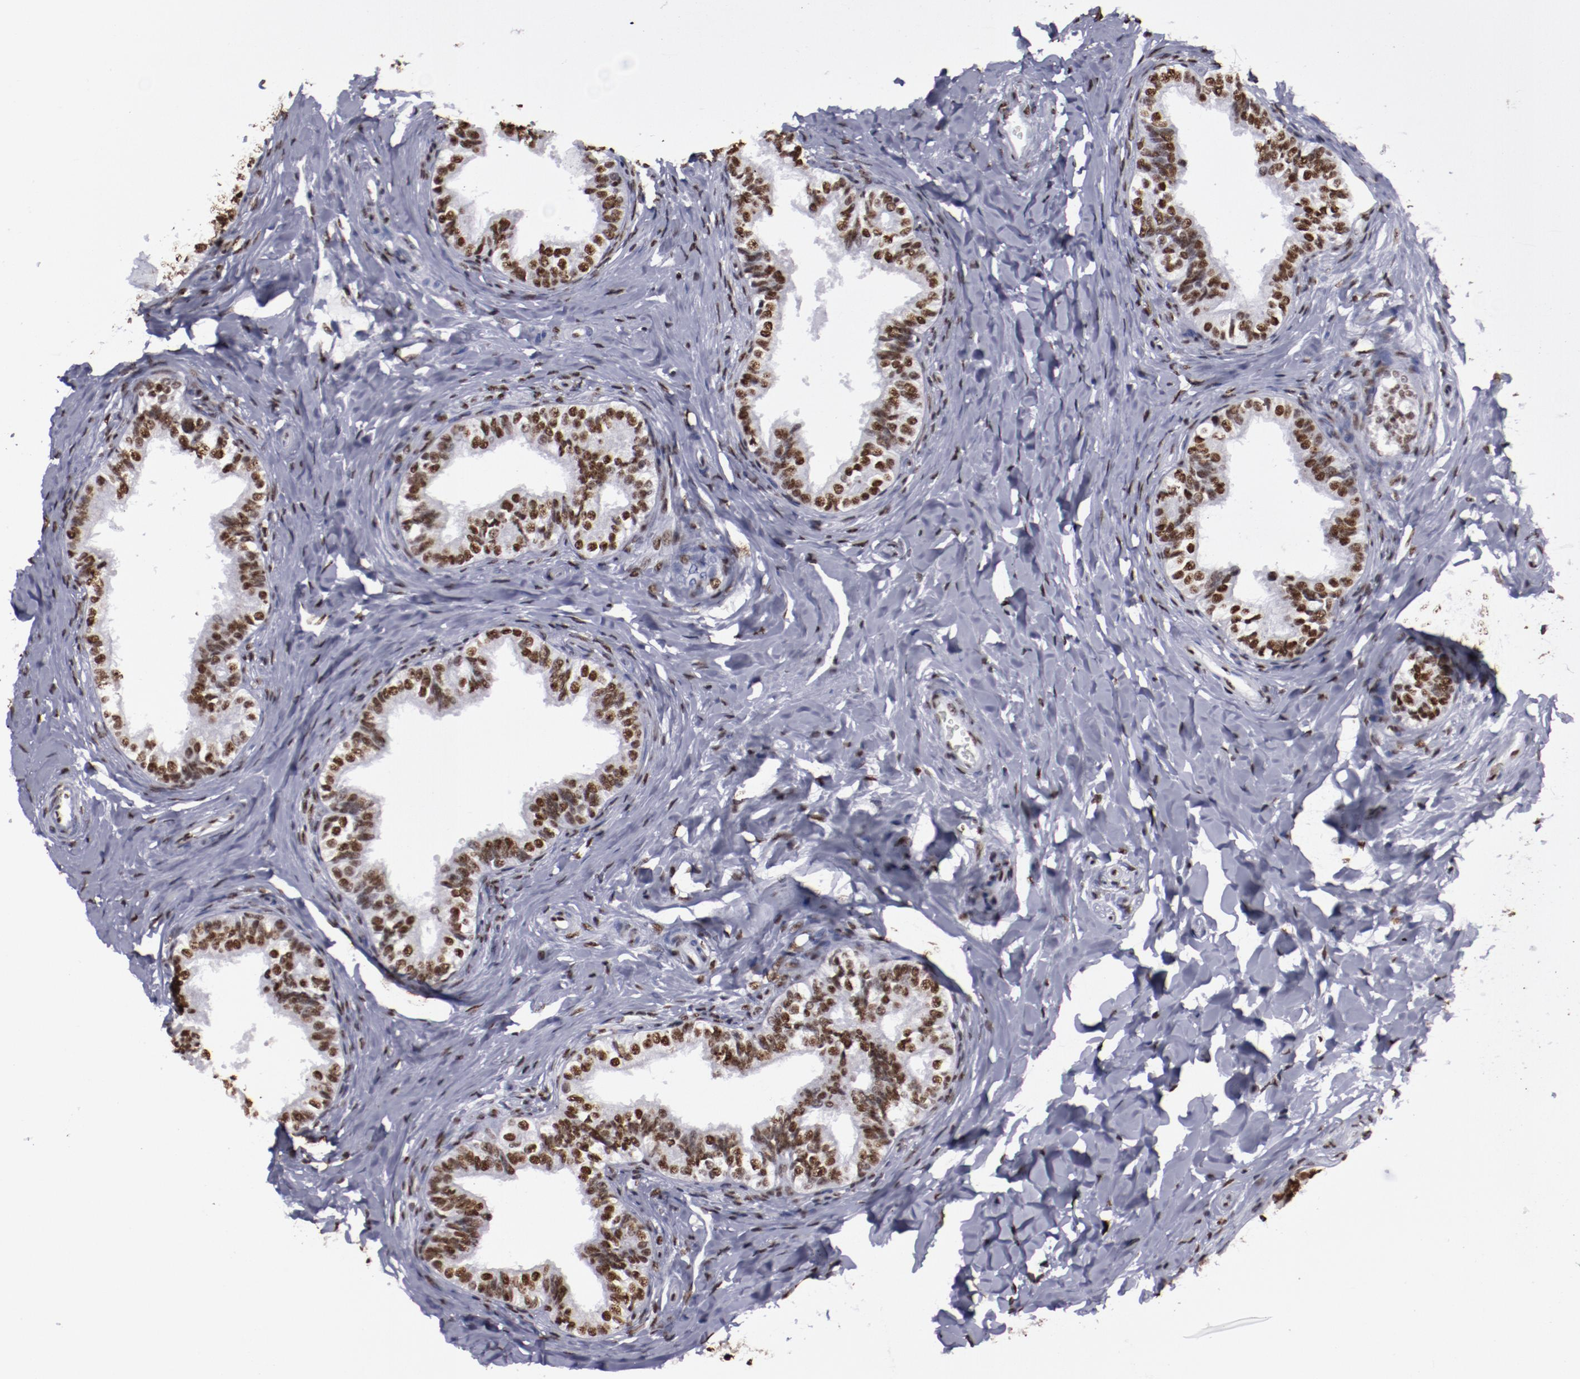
{"staining": {"intensity": "strong", "quantity": ">75%", "location": "nuclear"}, "tissue": "epididymis", "cell_type": "Glandular cells", "image_type": "normal", "snomed": [{"axis": "morphology", "description": "Normal tissue, NOS"}, {"axis": "topography", "description": "Soft tissue"}, {"axis": "topography", "description": "Epididymis"}], "caption": "IHC staining of unremarkable epididymis, which shows high levels of strong nuclear staining in about >75% of glandular cells indicating strong nuclear protein staining. The staining was performed using DAB (3,3'-diaminobenzidine) (brown) for protein detection and nuclei were counterstained in hematoxylin (blue).", "gene": "HNRNPA1L3", "patient": {"sex": "male", "age": 26}}